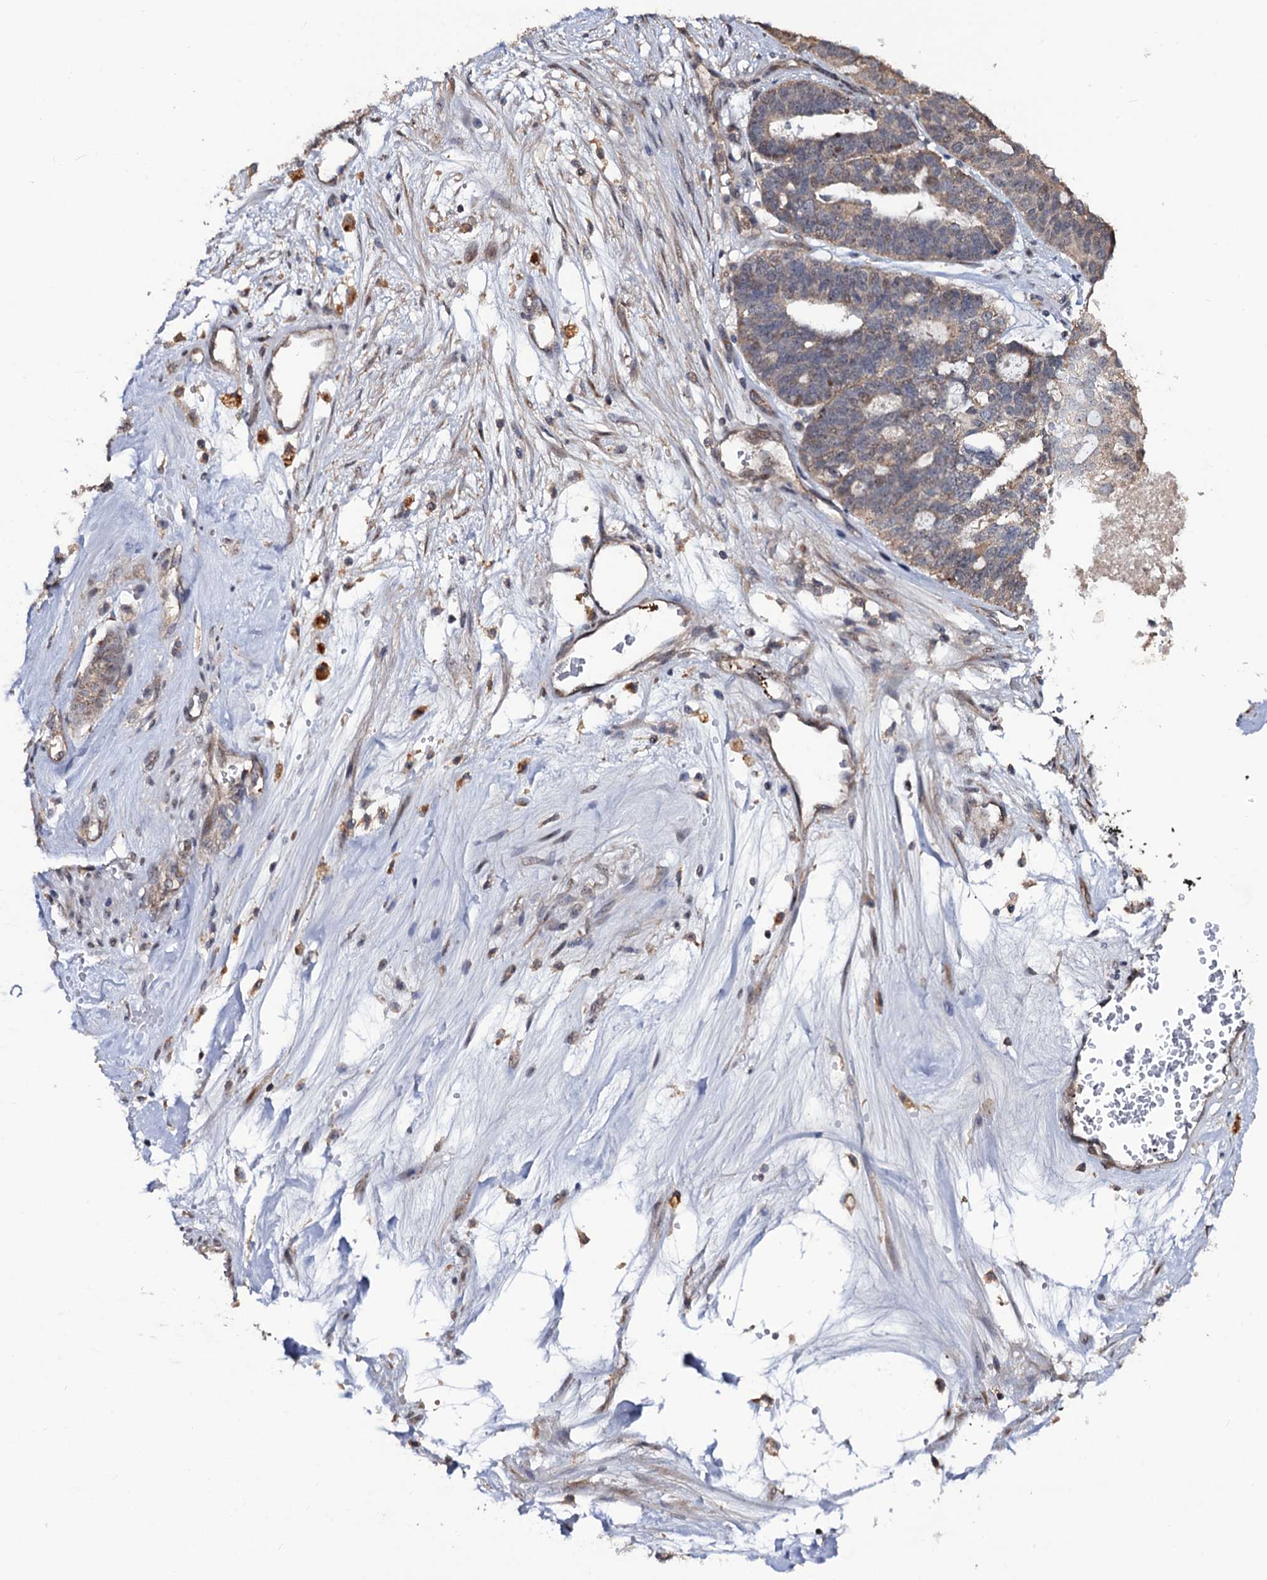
{"staining": {"intensity": "weak", "quantity": "<25%", "location": "cytoplasmic/membranous,nuclear"}, "tissue": "ovarian cancer", "cell_type": "Tumor cells", "image_type": "cancer", "snomed": [{"axis": "morphology", "description": "Cystadenocarcinoma, serous, NOS"}, {"axis": "topography", "description": "Ovary"}], "caption": "Immunohistochemistry of human ovarian cancer displays no staining in tumor cells.", "gene": "LRRC63", "patient": {"sex": "female", "age": 59}}